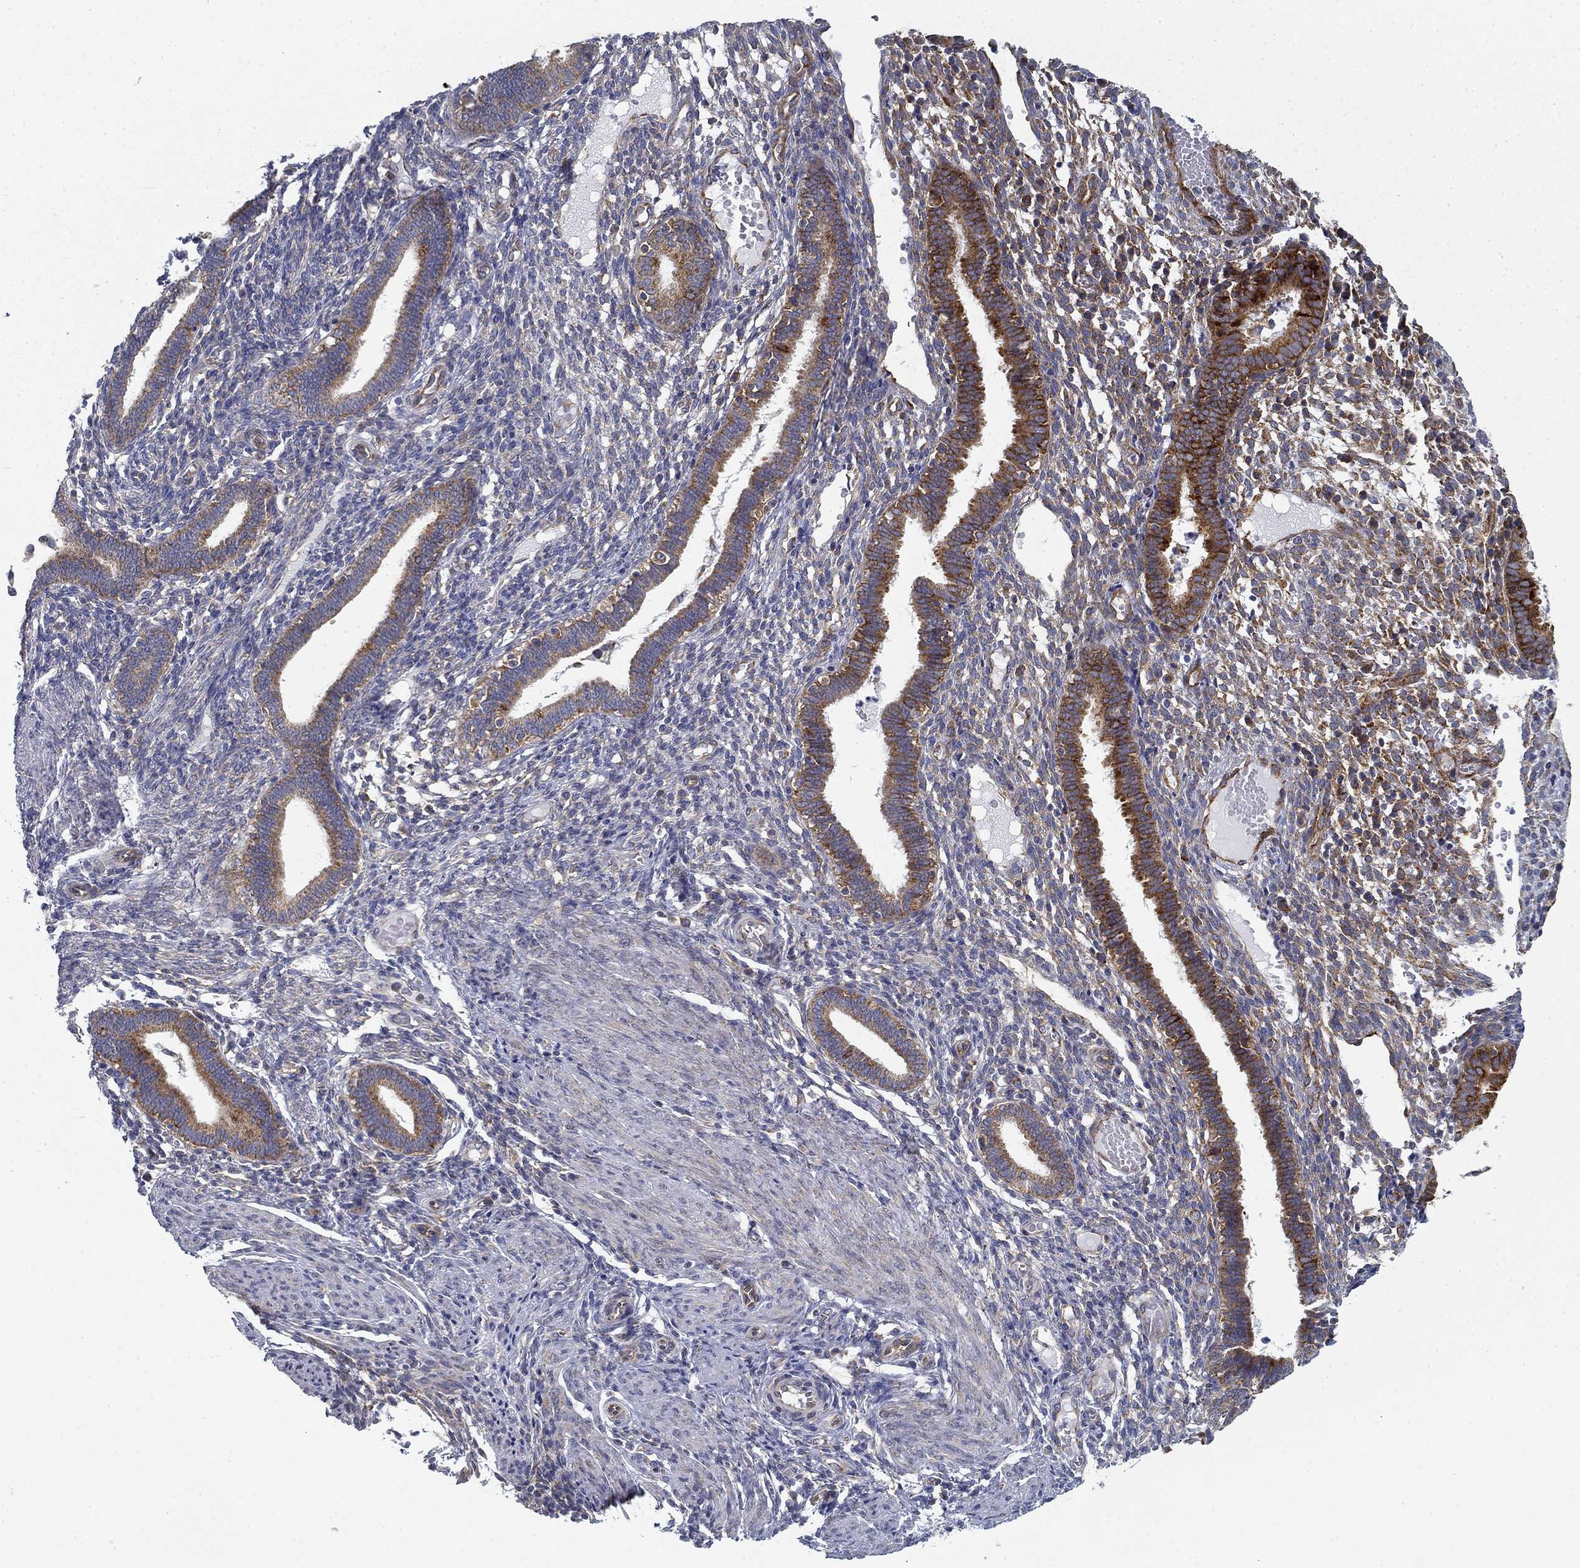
{"staining": {"intensity": "negative", "quantity": "none", "location": "none"}, "tissue": "endometrium", "cell_type": "Cells in endometrial stroma", "image_type": "normal", "snomed": [{"axis": "morphology", "description": "Normal tissue, NOS"}, {"axis": "topography", "description": "Endometrium"}], "caption": "Immunohistochemical staining of normal human endometrium reveals no significant expression in cells in endometrial stroma.", "gene": "FXR1", "patient": {"sex": "female", "age": 42}}